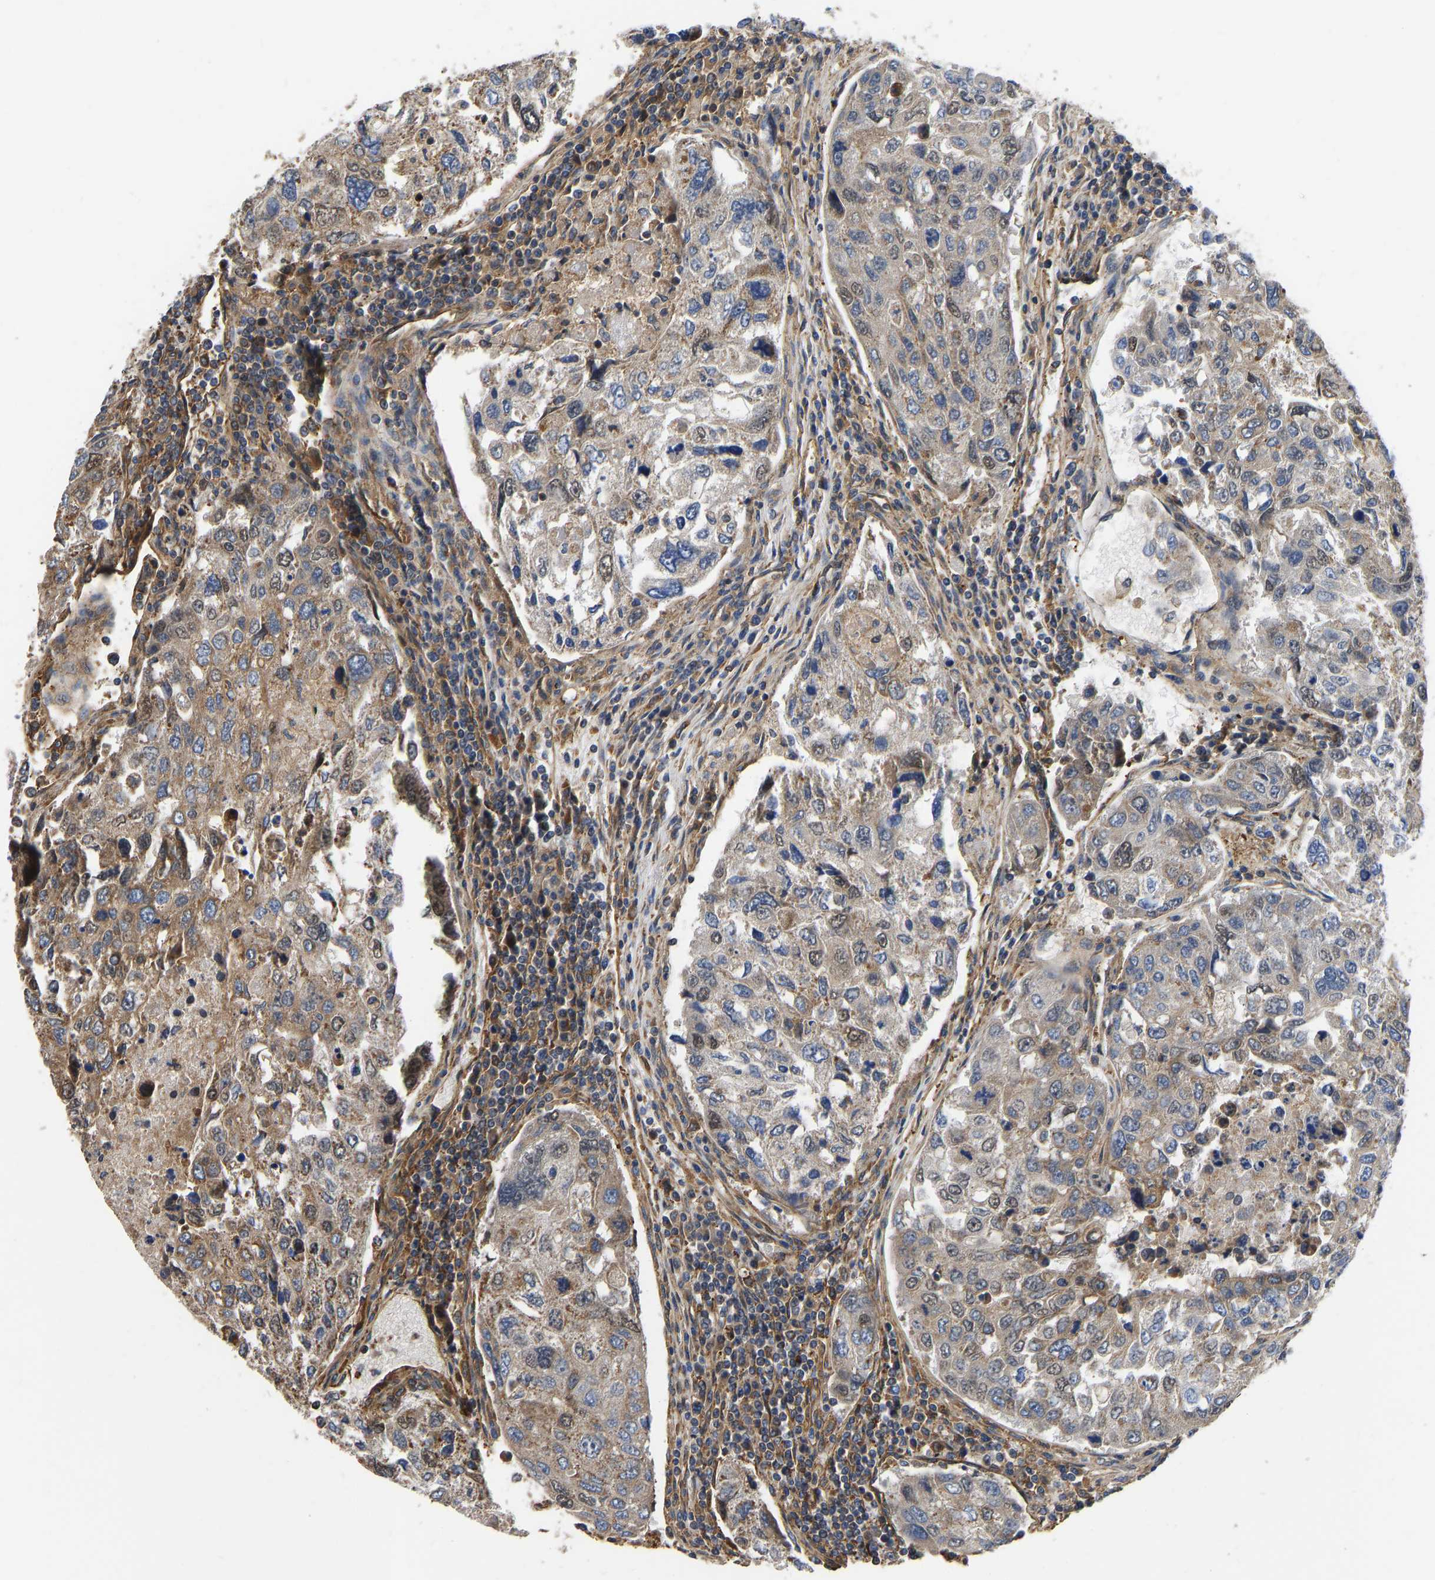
{"staining": {"intensity": "moderate", "quantity": "<25%", "location": "cytoplasmic/membranous"}, "tissue": "urothelial cancer", "cell_type": "Tumor cells", "image_type": "cancer", "snomed": [{"axis": "morphology", "description": "Urothelial carcinoma, High grade"}, {"axis": "topography", "description": "Lymph node"}, {"axis": "topography", "description": "Urinary bladder"}], "caption": "Tumor cells demonstrate moderate cytoplasmic/membranous expression in about <25% of cells in urothelial cancer. (brown staining indicates protein expression, while blue staining denotes nuclei).", "gene": "FLNB", "patient": {"sex": "male", "age": 51}}